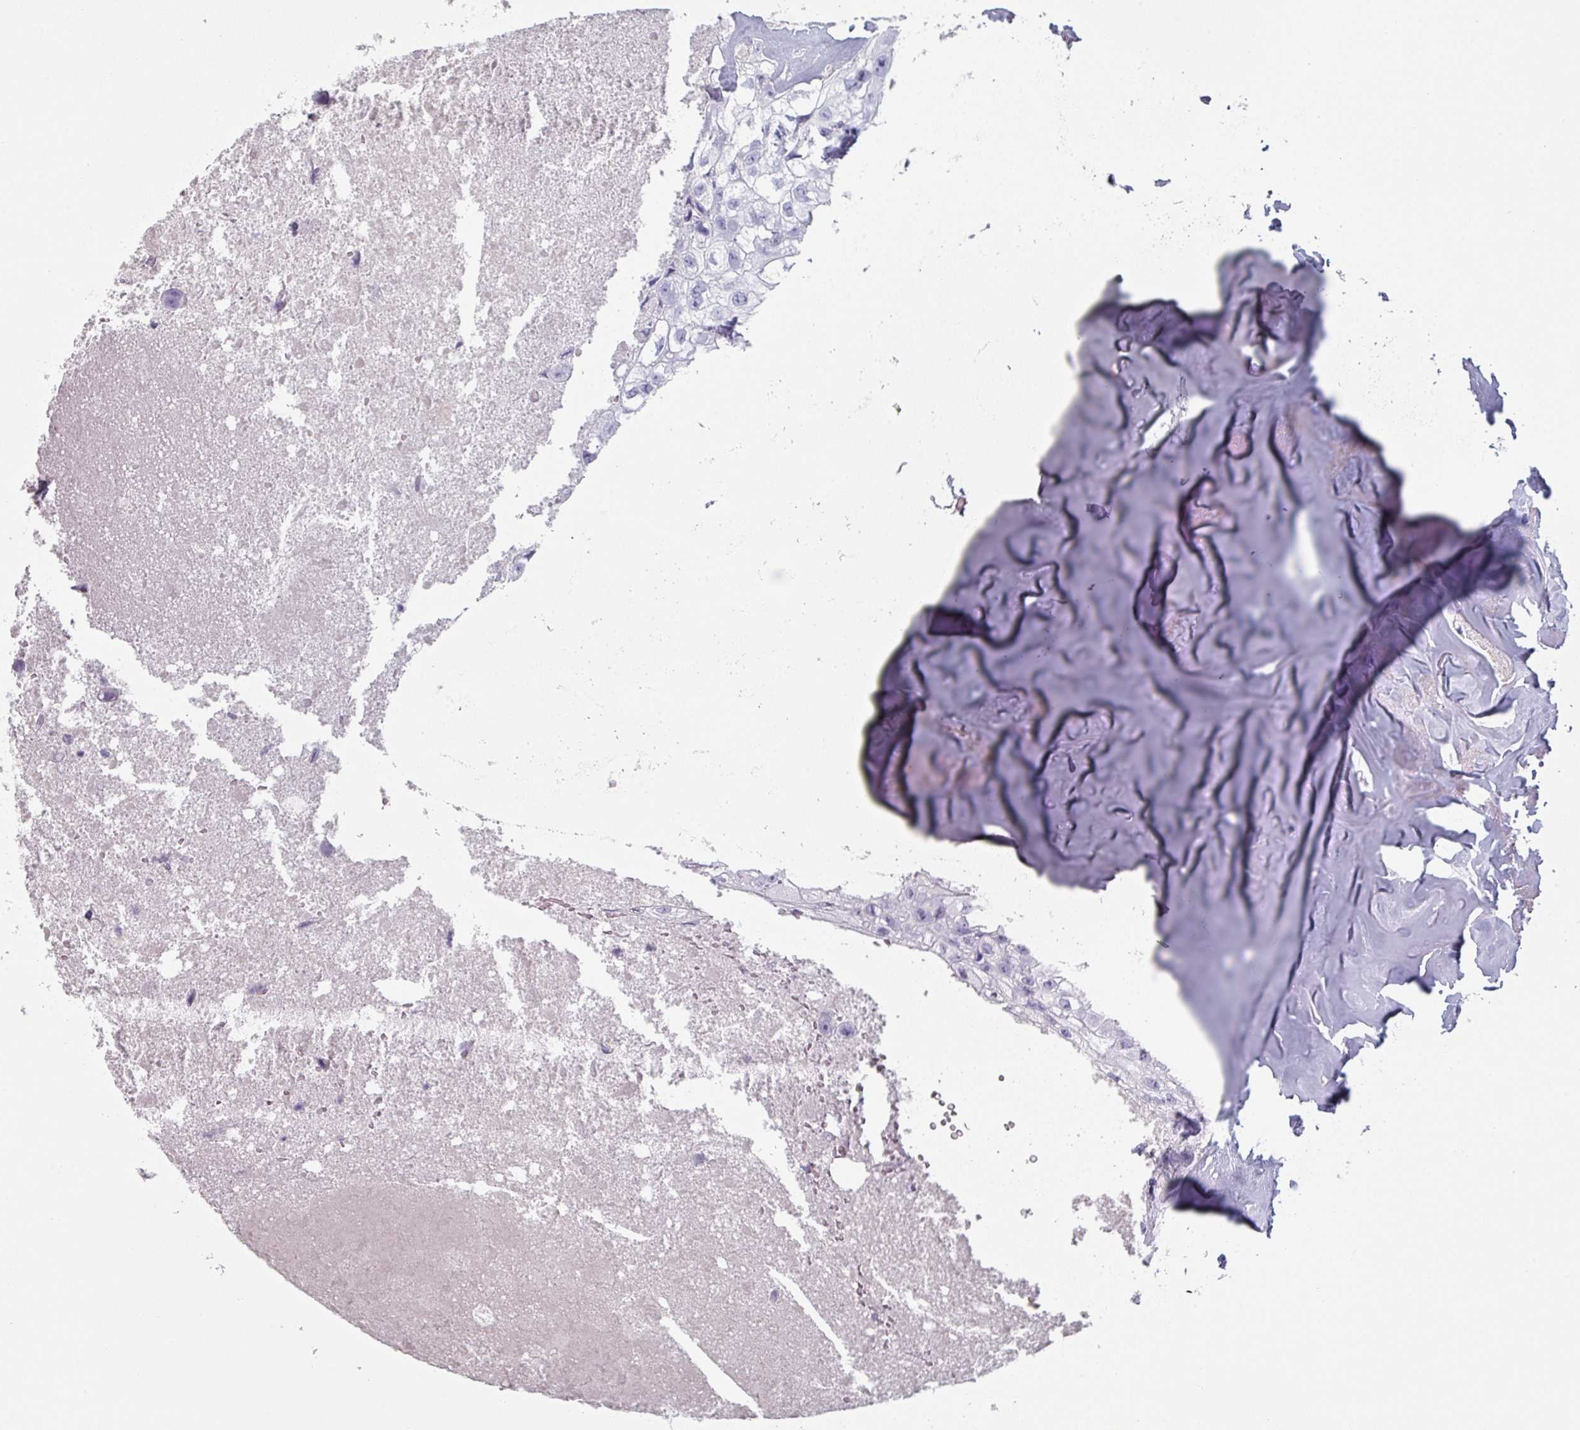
{"staining": {"intensity": "negative", "quantity": "none", "location": "none"}, "tissue": "head and neck cancer", "cell_type": "Tumor cells", "image_type": "cancer", "snomed": [{"axis": "morphology", "description": "Adenocarcinoma, NOS"}, {"axis": "morphology", "description": "Adenocarcinoma, metastatic, NOS"}, {"axis": "topography", "description": "Head-Neck"}], "caption": "Head and neck adenocarcinoma was stained to show a protein in brown. There is no significant positivity in tumor cells.", "gene": "SLC35G2", "patient": {"sex": "male", "age": 75}}